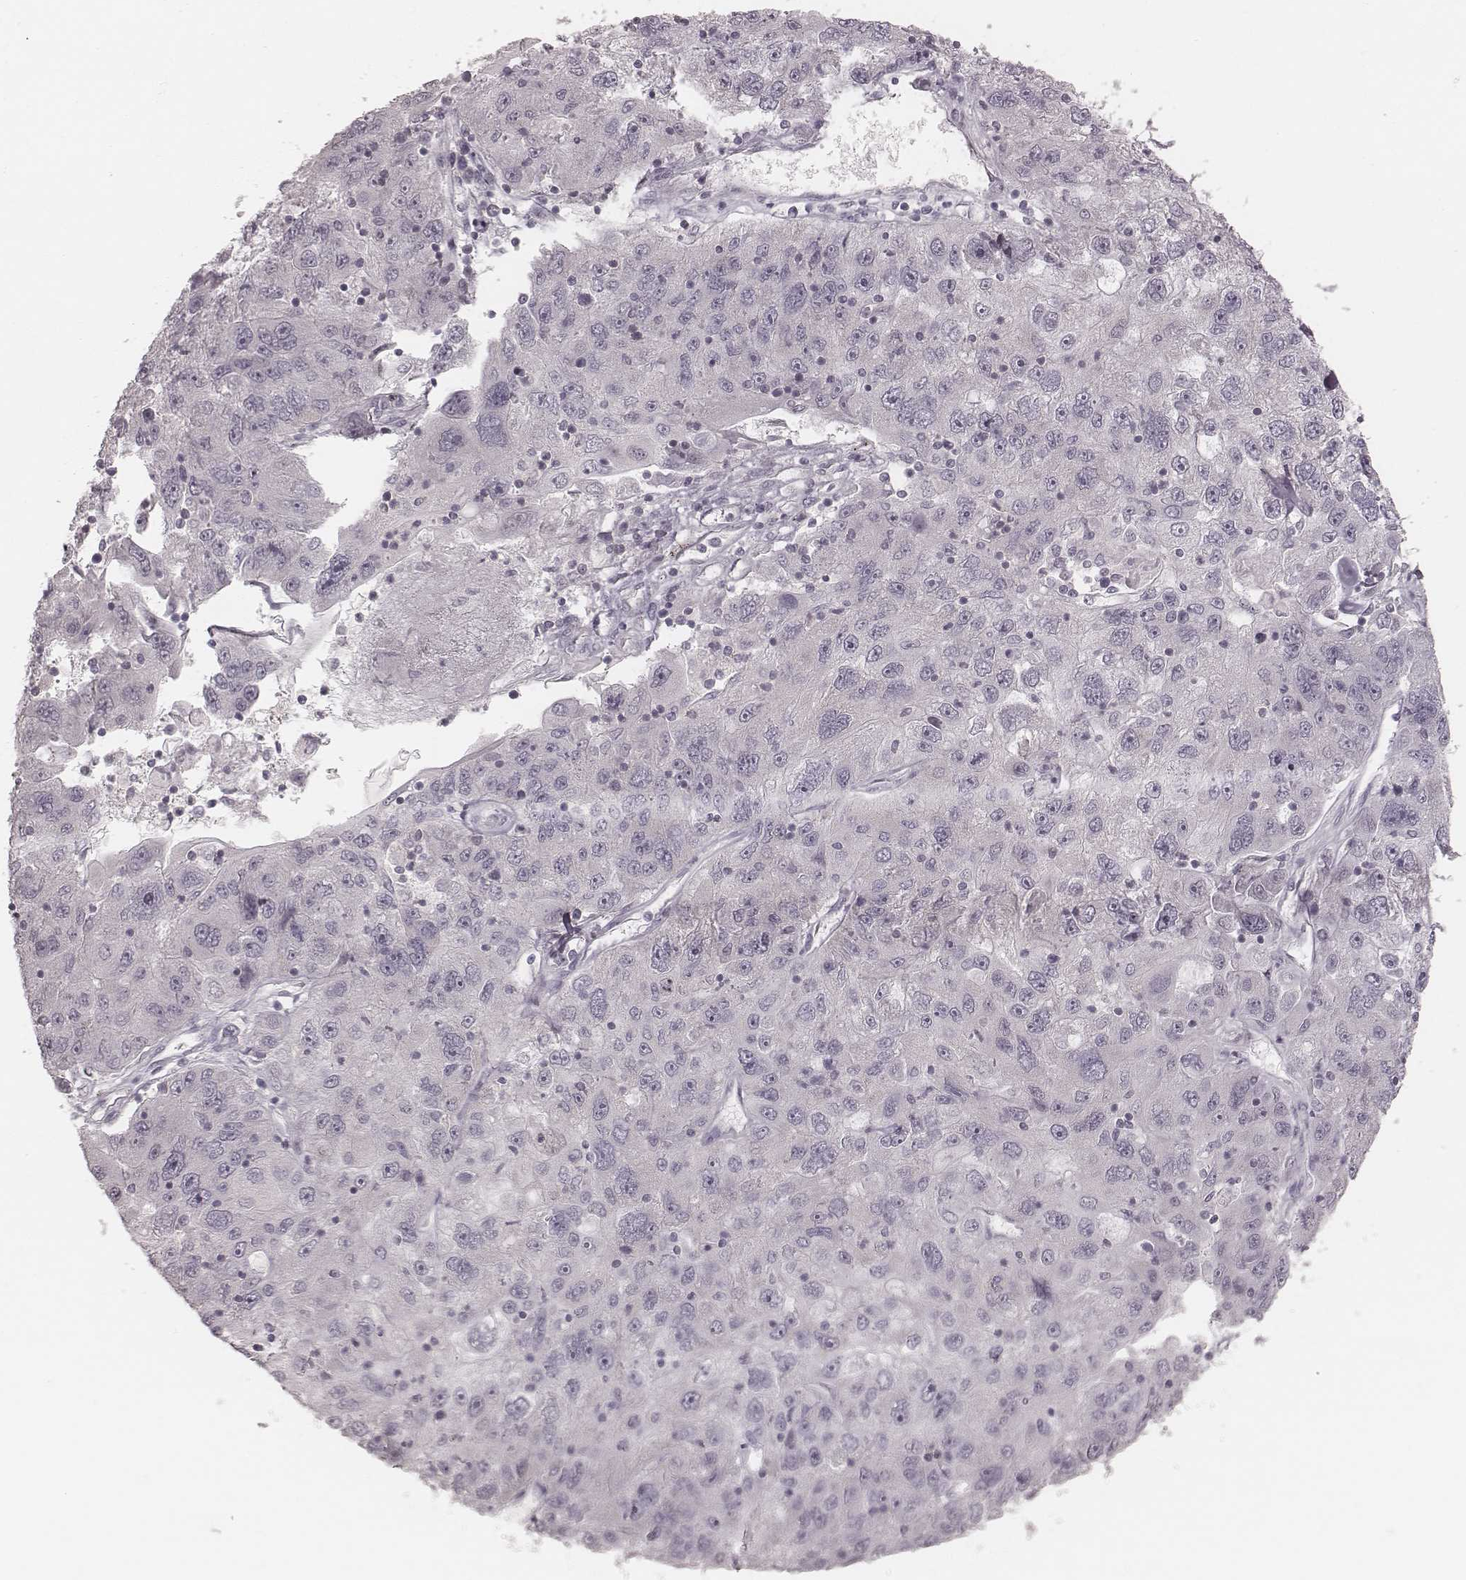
{"staining": {"intensity": "negative", "quantity": "none", "location": "none"}, "tissue": "stomach cancer", "cell_type": "Tumor cells", "image_type": "cancer", "snomed": [{"axis": "morphology", "description": "Adenocarcinoma, NOS"}, {"axis": "topography", "description": "Stomach"}], "caption": "Immunohistochemical staining of adenocarcinoma (stomach) reveals no significant staining in tumor cells.", "gene": "ACACB", "patient": {"sex": "male", "age": 56}}